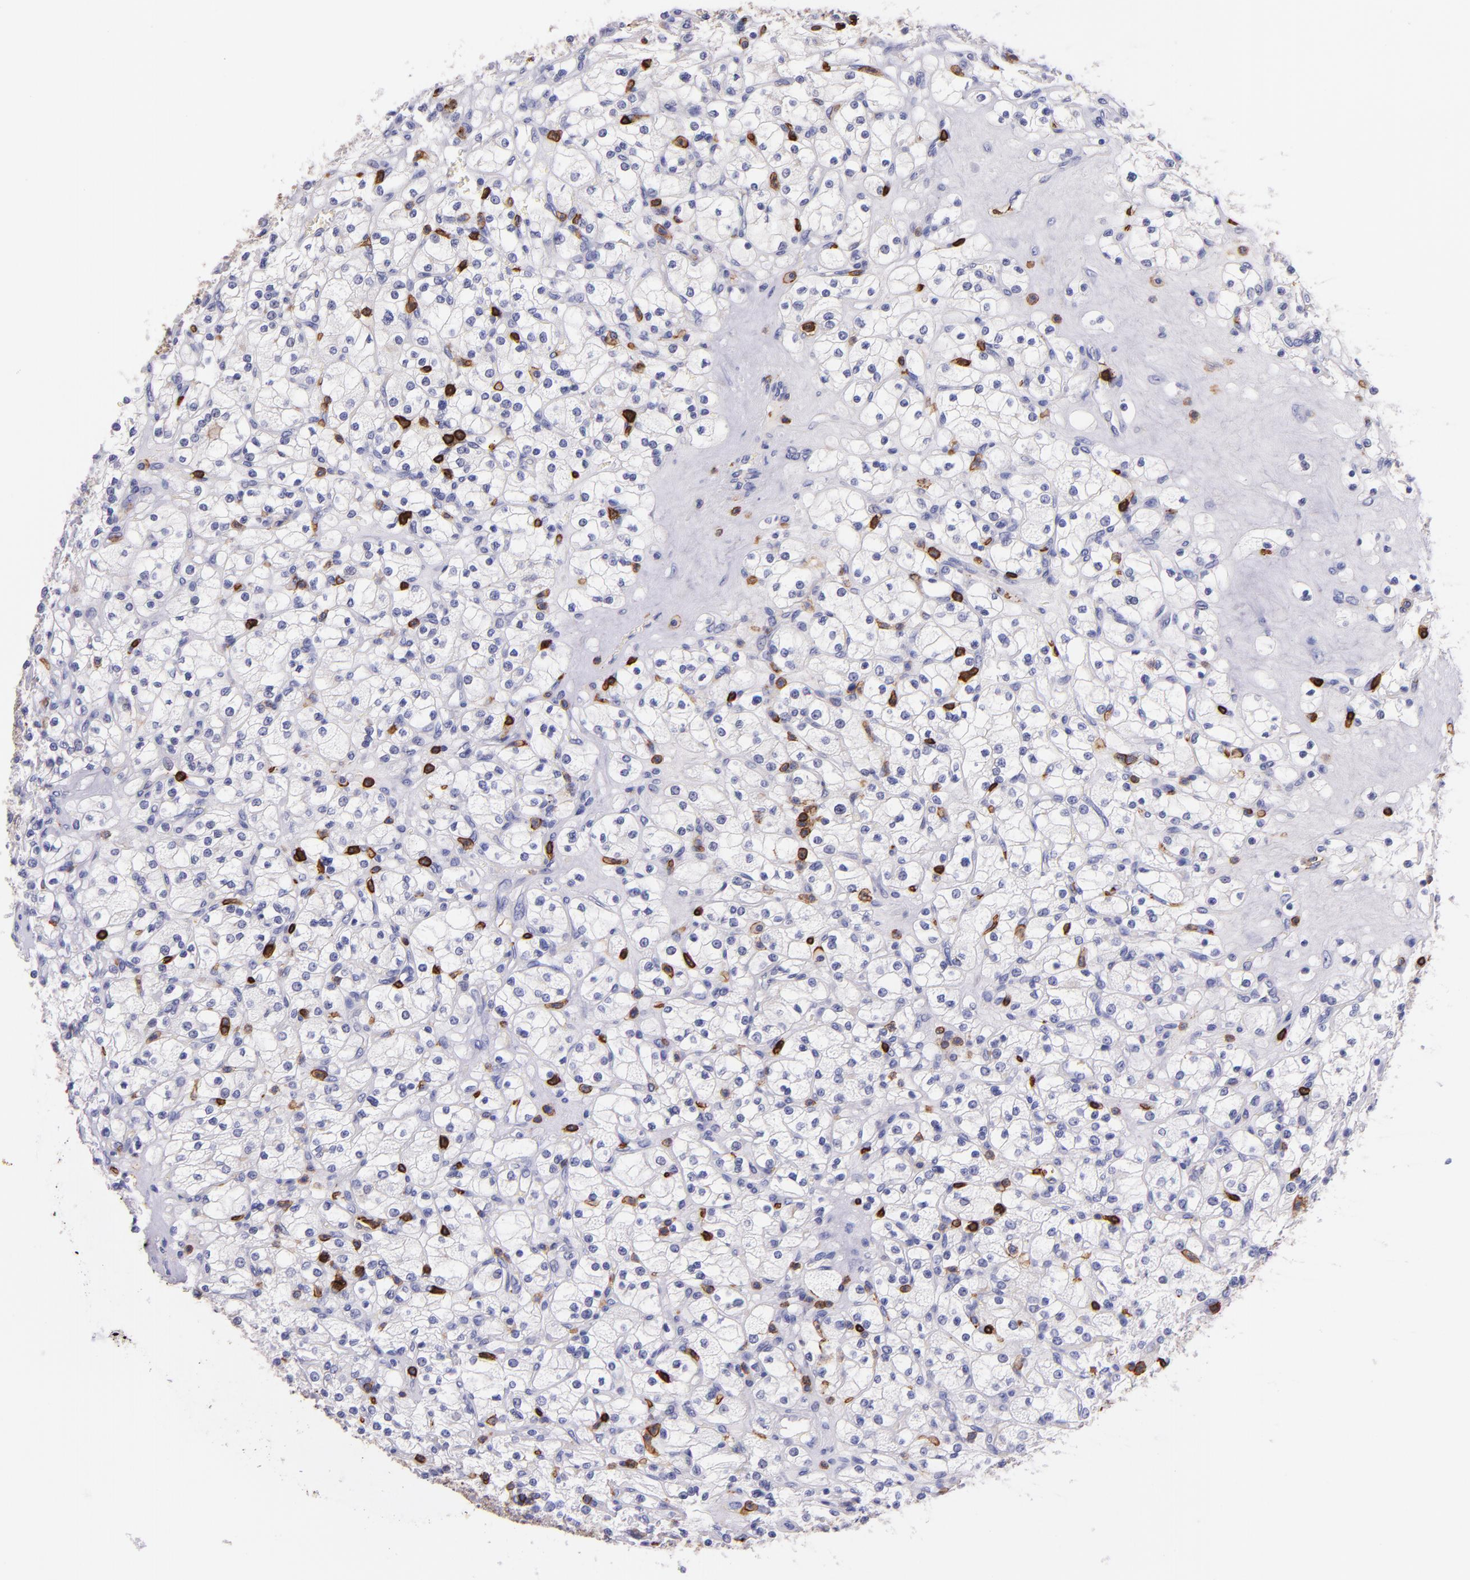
{"staining": {"intensity": "negative", "quantity": "none", "location": "none"}, "tissue": "renal cancer", "cell_type": "Tumor cells", "image_type": "cancer", "snomed": [{"axis": "morphology", "description": "Adenocarcinoma, NOS"}, {"axis": "topography", "description": "Kidney"}], "caption": "This histopathology image is of renal adenocarcinoma stained with immunohistochemistry (IHC) to label a protein in brown with the nuclei are counter-stained blue. There is no positivity in tumor cells. The staining is performed using DAB (3,3'-diaminobenzidine) brown chromogen with nuclei counter-stained in using hematoxylin.", "gene": "SPN", "patient": {"sex": "female", "age": 83}}